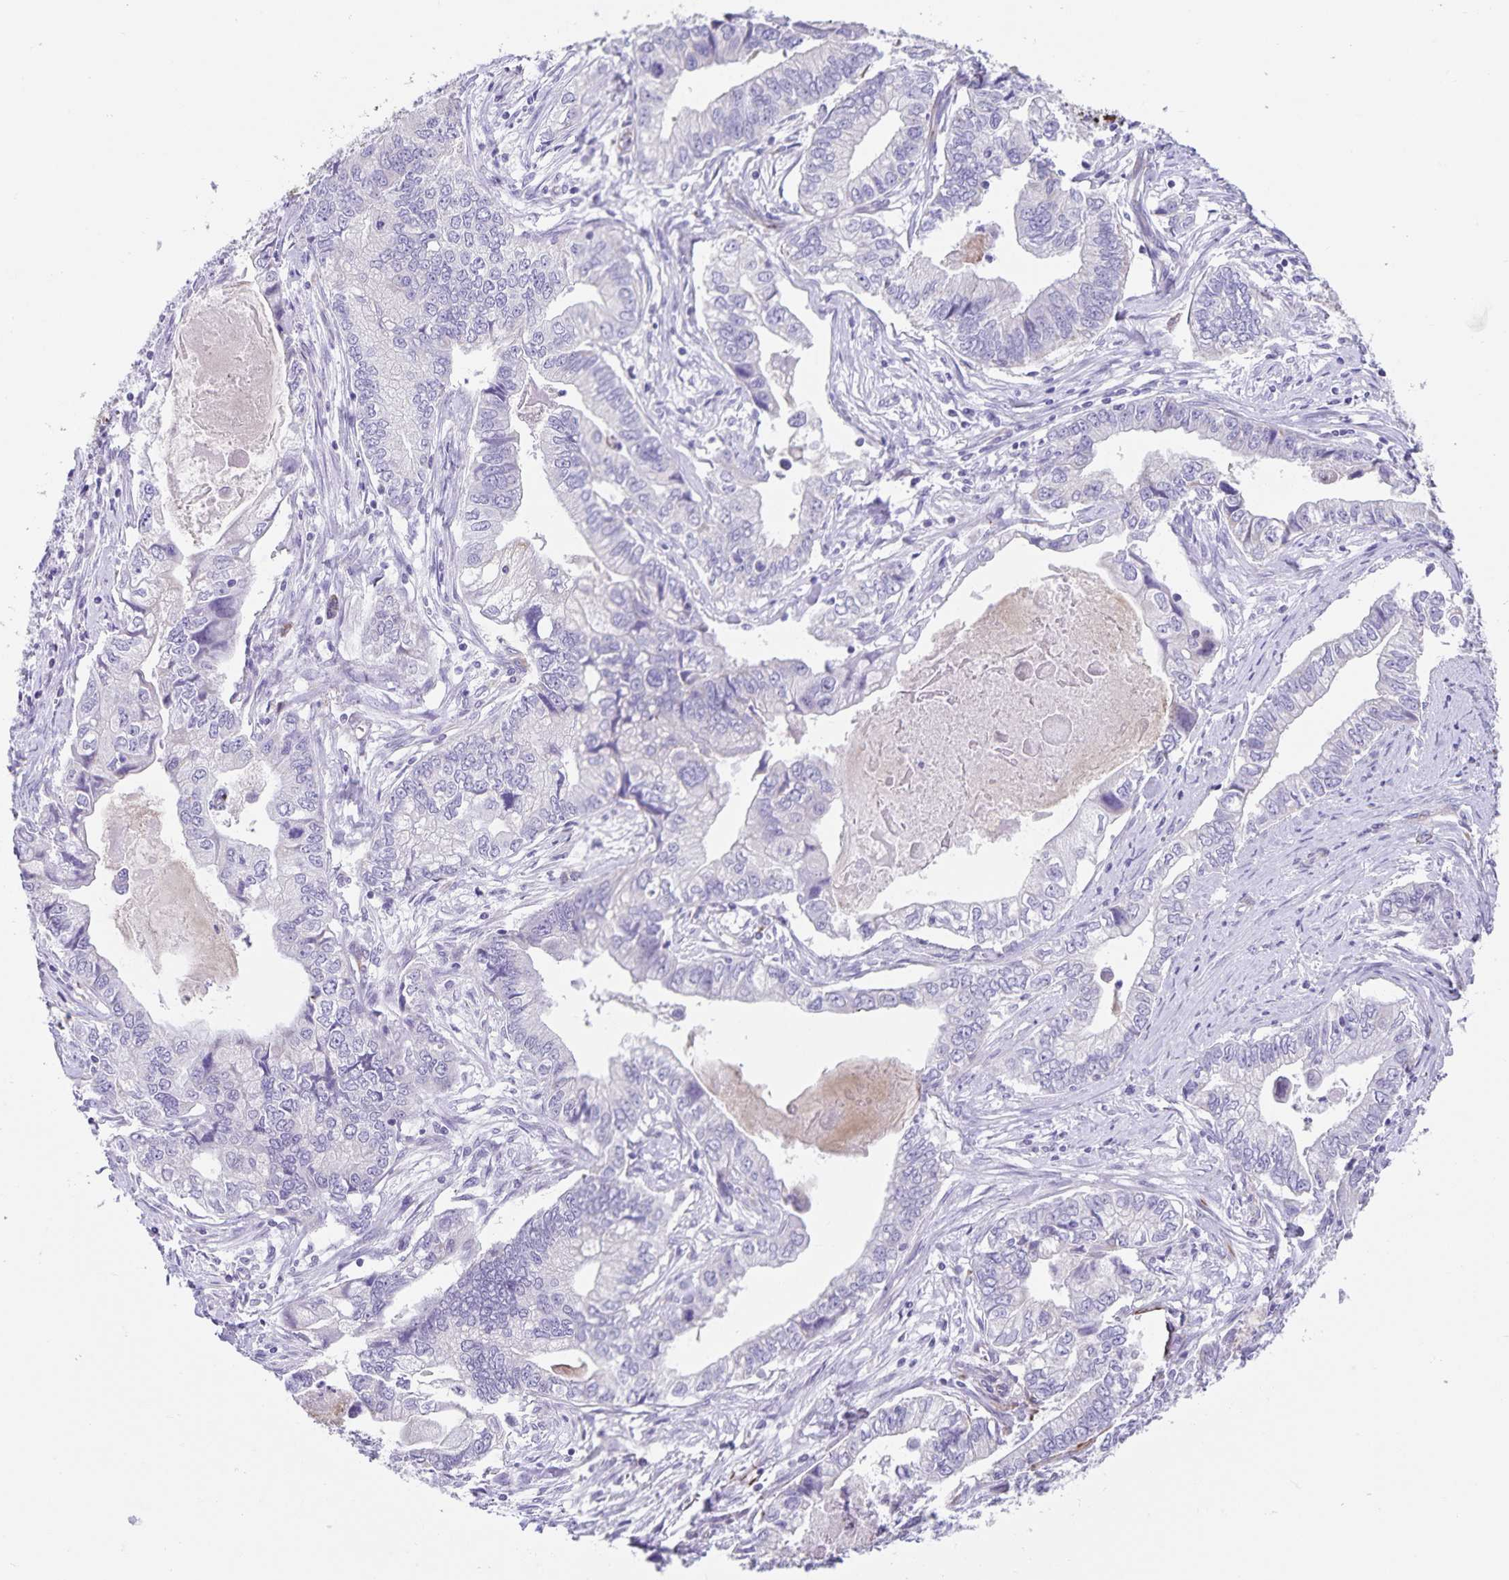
{"staining": {"intensity": "negative", "quantity": "none", "location": "none"}, "tissue": "stomach cancer", "cell_type": "Tumor cells", "image_type": "cancer", "snomed": [{"axis": "morphology", "description": "Adenocarcinoma, NOS"}, {"axis": "topography", "description": "Pancreas"}, {"axis": "topography", "description": "Stomach, upper"}], "caption": "IHC photomicrograph of human stomach cancer stained for a protein (brown), which demonstrates no positivity in tumor cells.", "gene": "SYNM", "patient": {"sex": "male", "age": 77}}